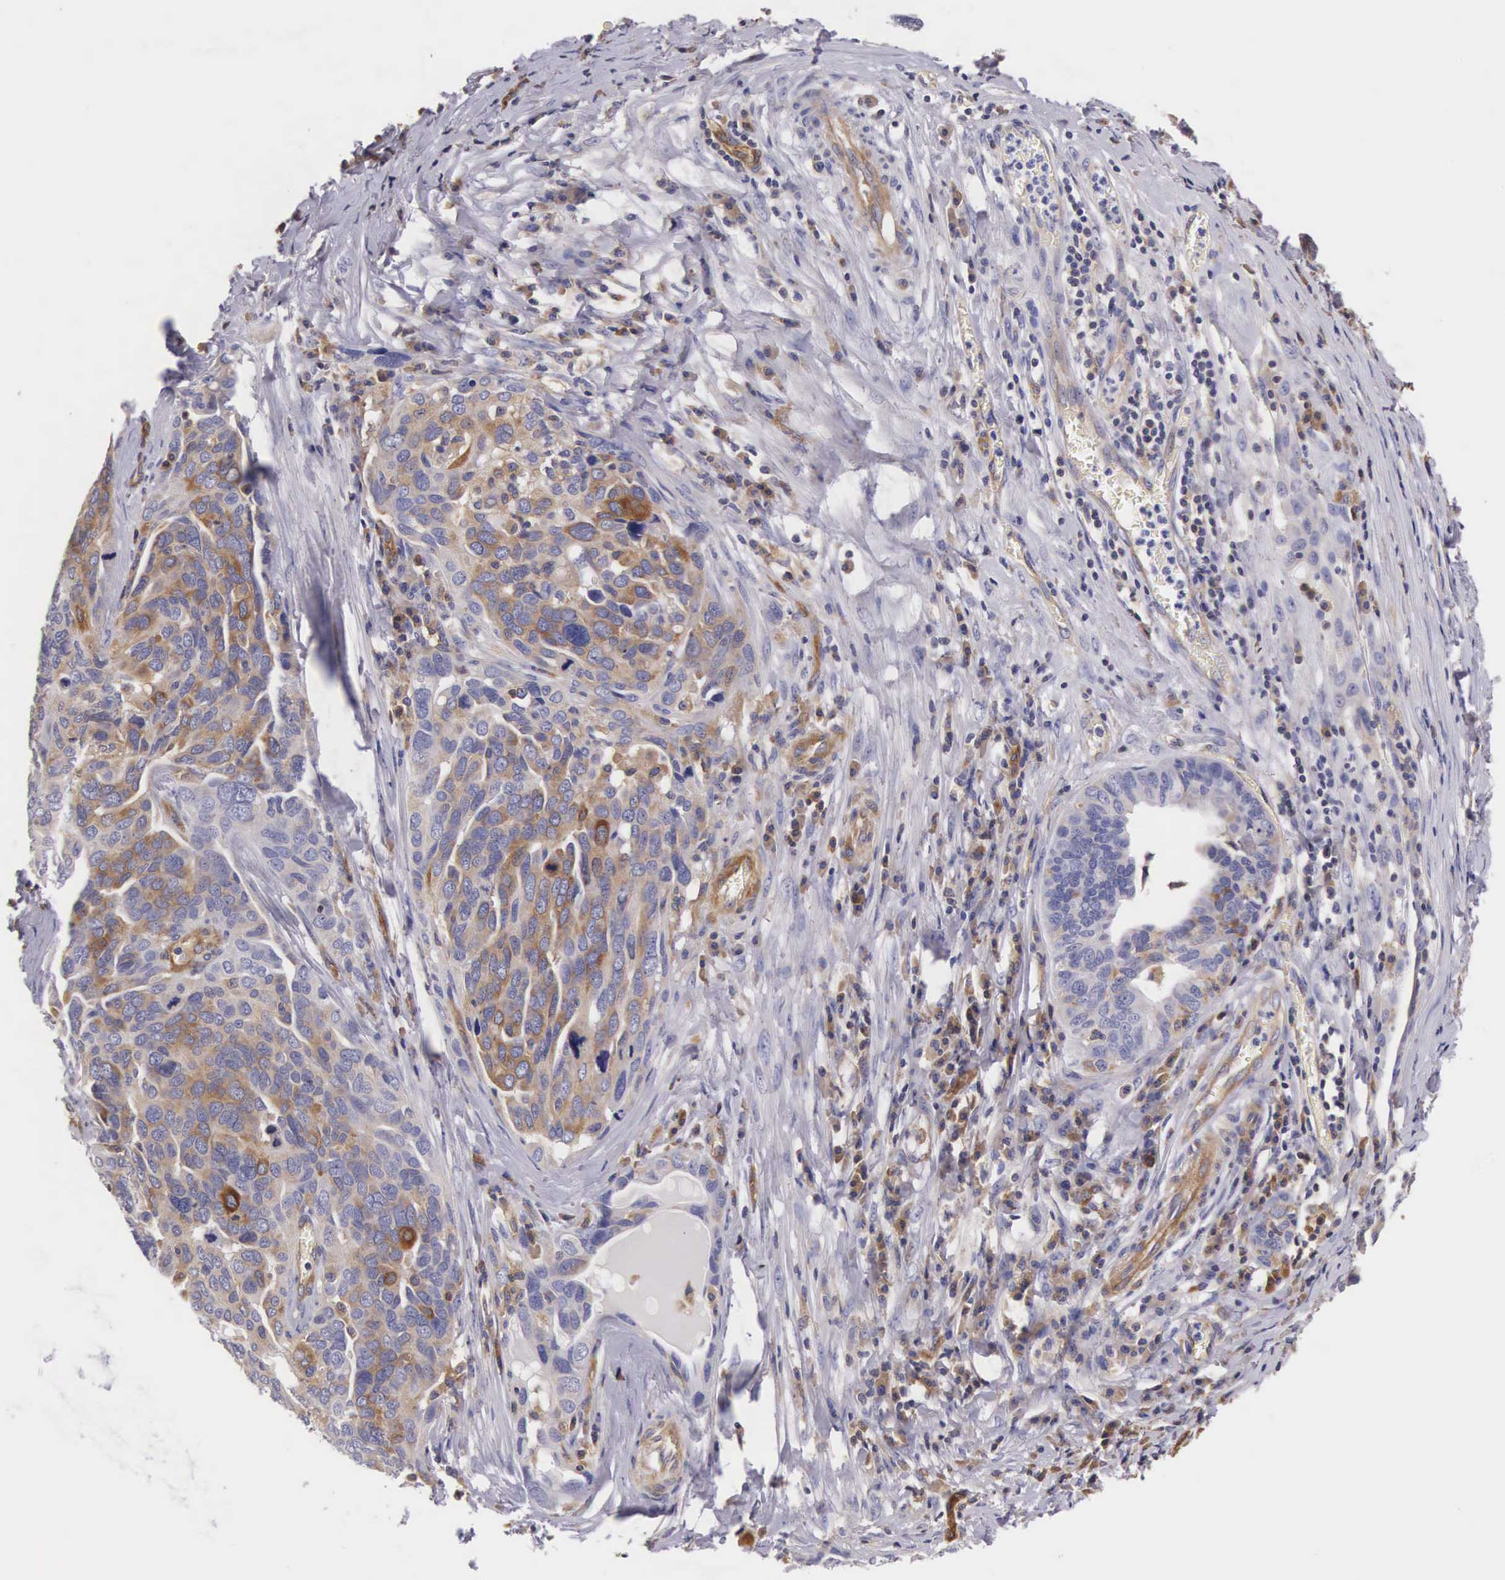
{"staining": {"intensity": "moderate", "quantity": "25%-75%", "location": "cytoplasmic/membranous"}, "tissue": "ovarian cancer", "cell_type": "Tumor cells", "image_type": "cancer", "snomed": [{"axis": "morphology", "description": "Cystadenocarcinoma, serous, NOS"}, {"axis": "topography", "description": "Ovary"}], "caption": "Brown immunohistochemical staining in human ovarian cancer (serous cystadenocarcinoma) reveals moderate cytoplasmic/membranous staining in approximately 25%-75% of tumor cells.", "gene": "OSBPL3", "patient": {"sex": "female", "age": 64}}